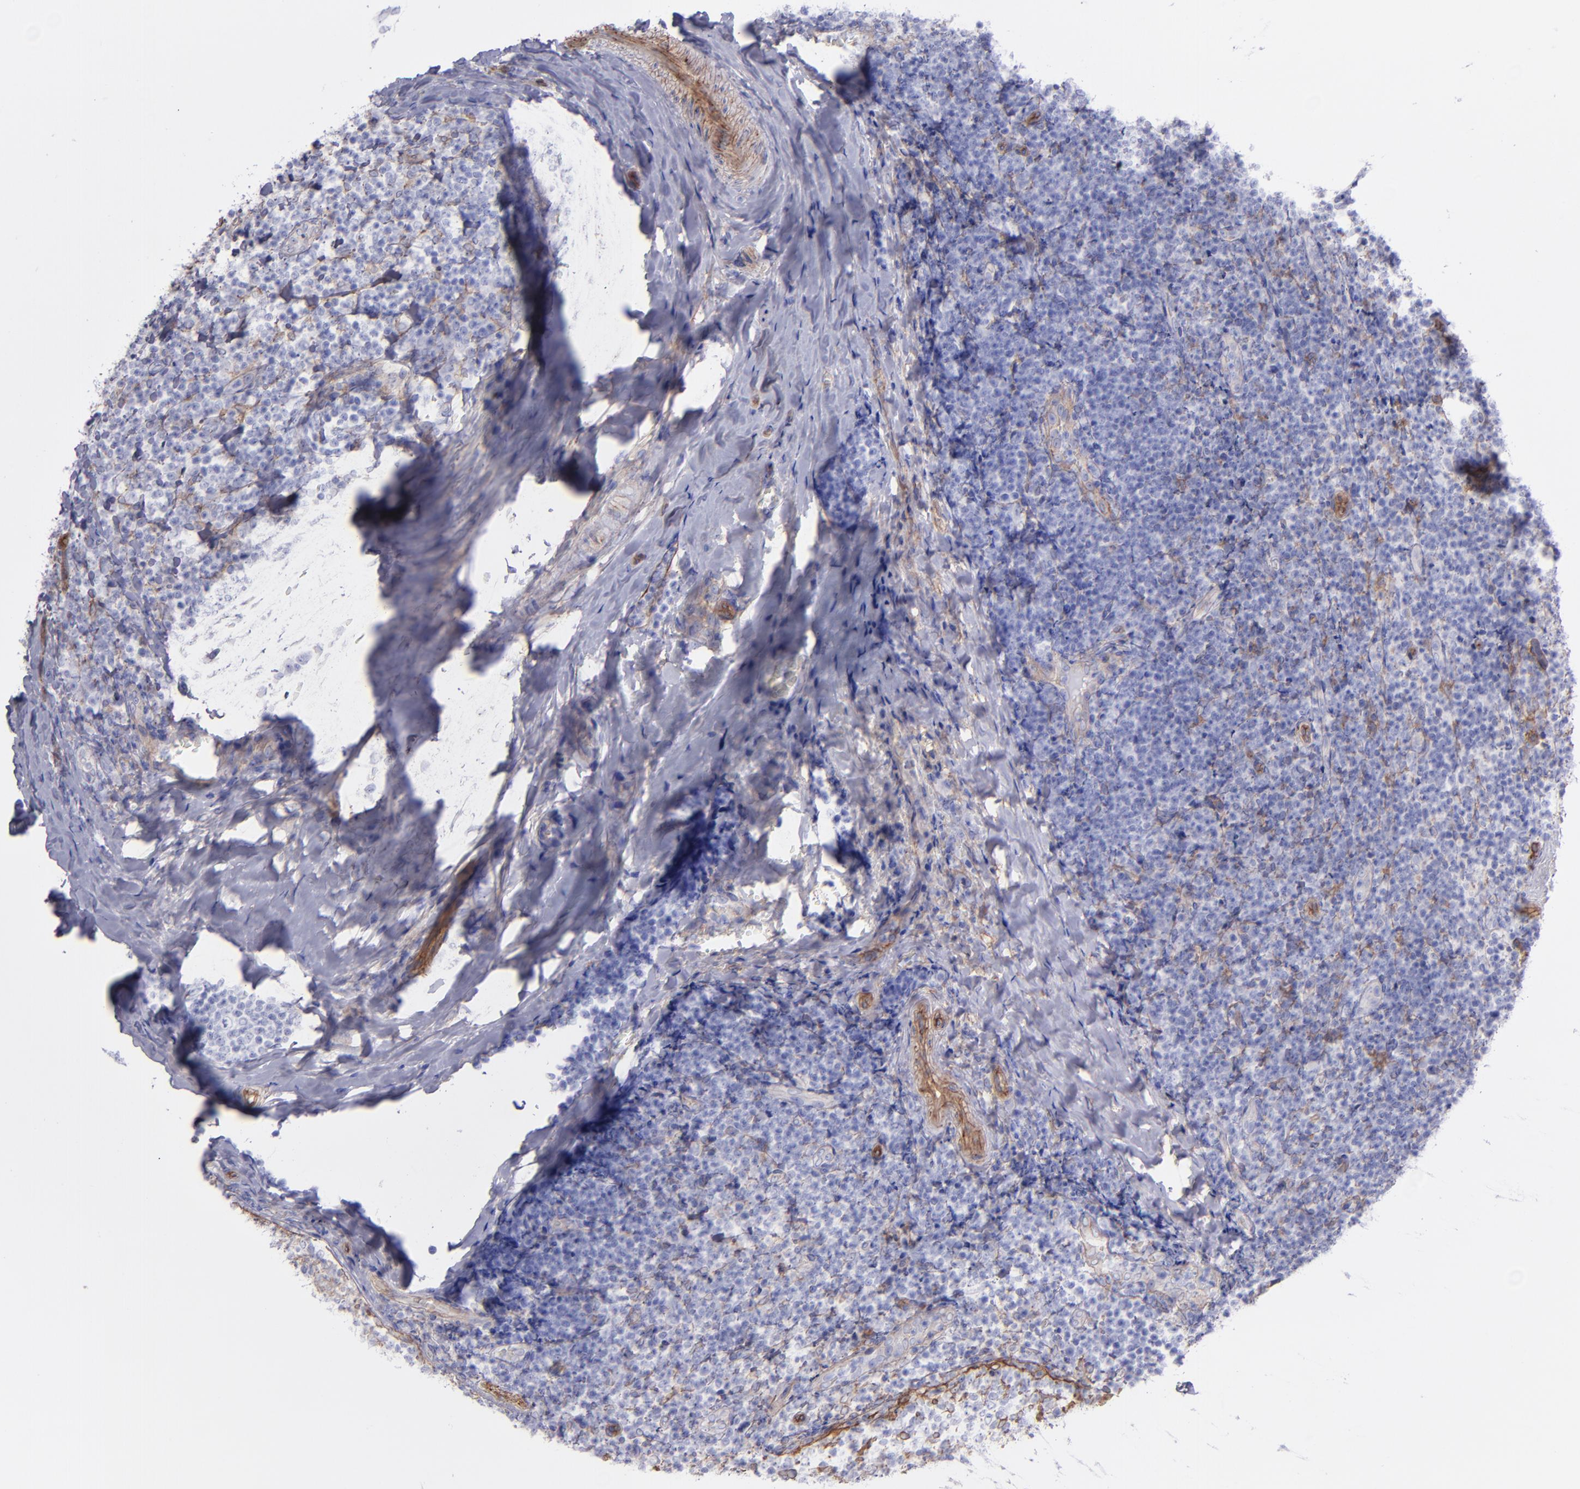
{"staining": {"intensity": "negative", "quantity": "none", "location": "none"}, "tissue": "tonsil", "cell_type": "Germinal center cells", "image_type": "normal", "snomed": [{"axis": "morphology", "description": "Normal tissue, NOS"}, {"axis": "topography", "description": "Tonsil"}], "caption": "High magnification brightfield microscopy of benign tonsil stained with DAB (3,3'-diaminobenzidine) (brown) and counterstained with hematoxylin (blue): germinal center cells show no significant positivity.", "gene": "ITGAV", "patient": {"sex": "male", "age": 31}}